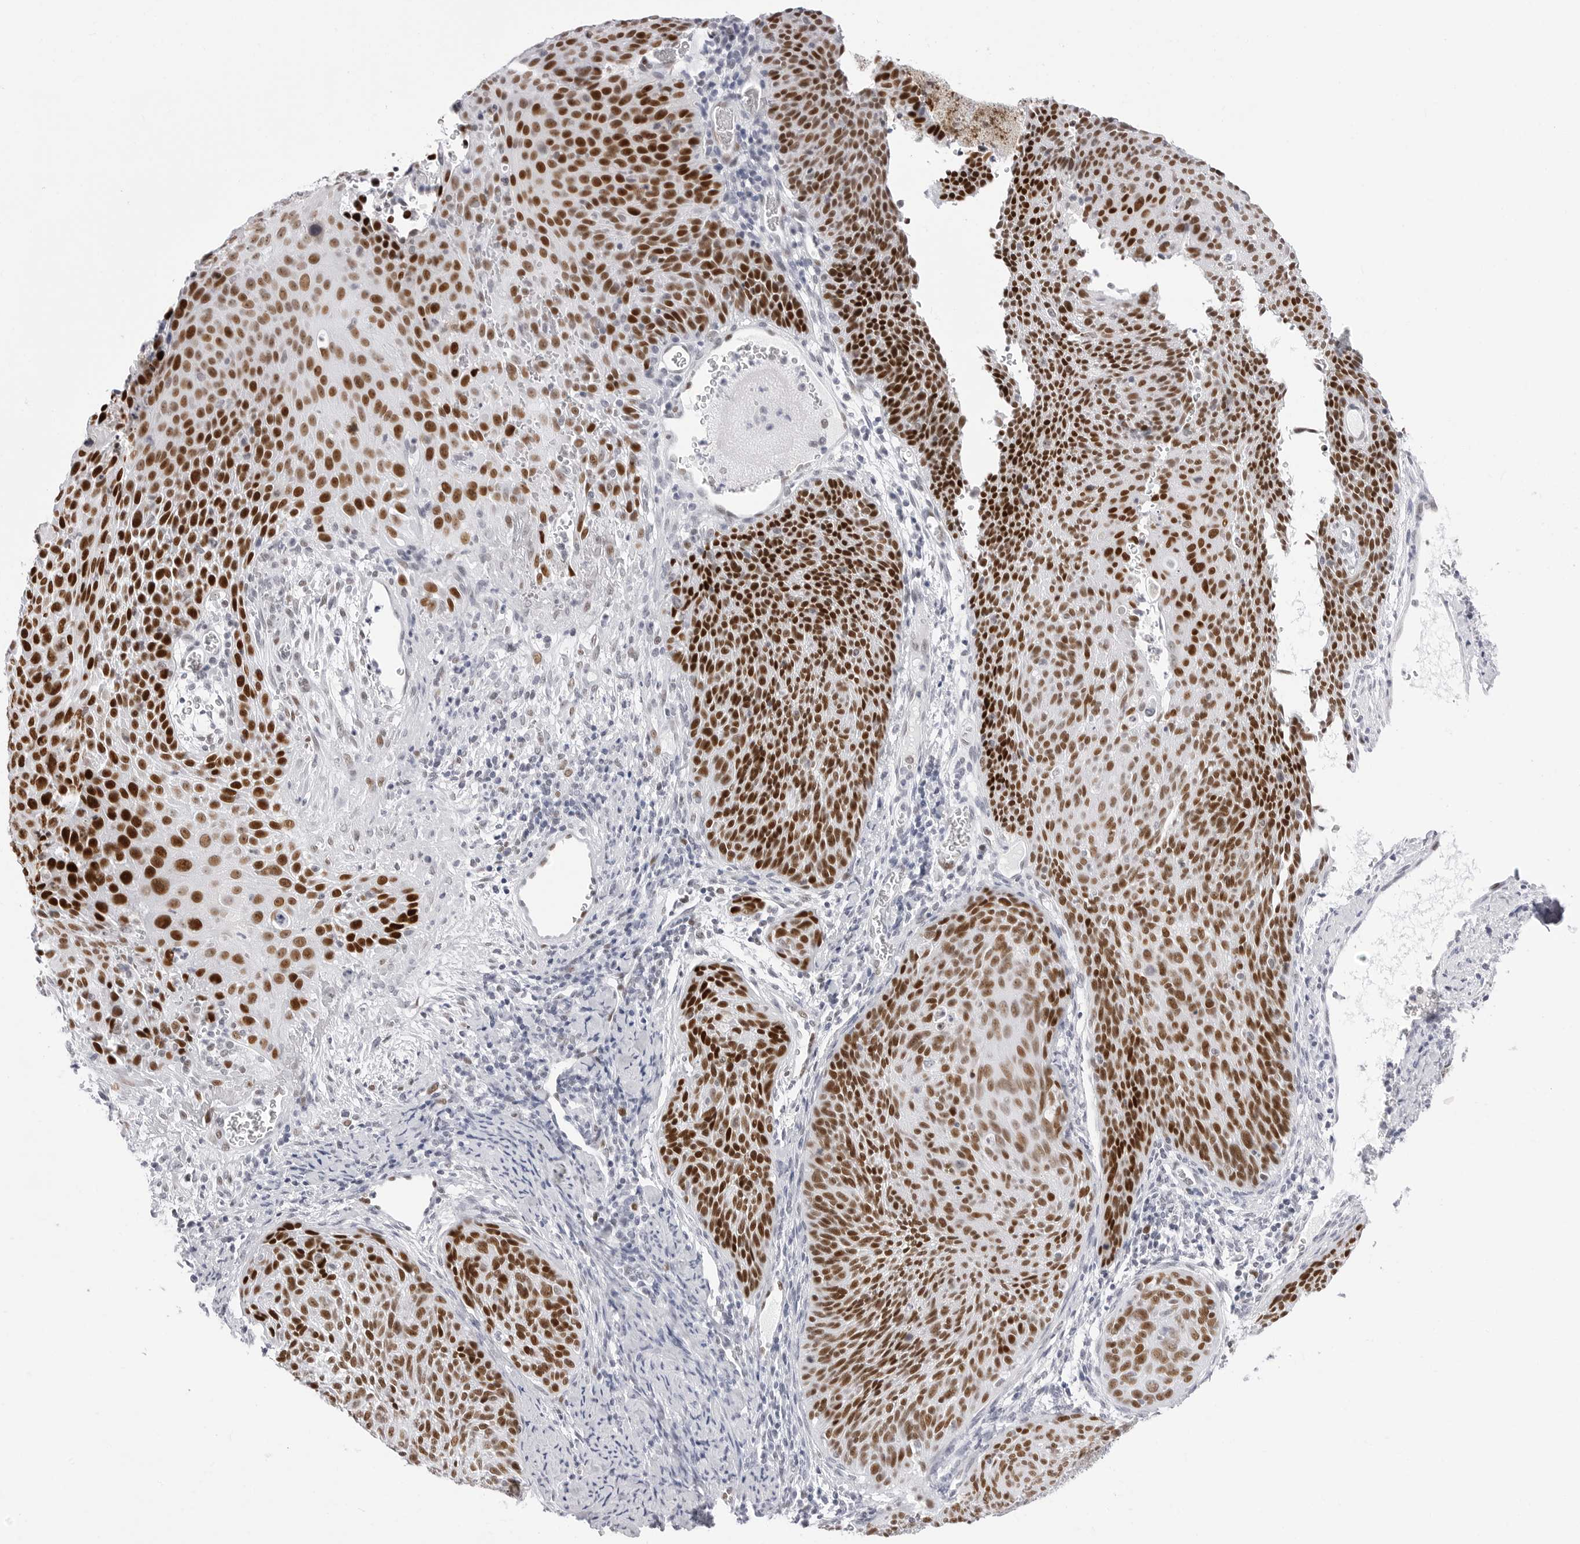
{"staining": {"intensity": "strong", "quantity": ">75%", "location": "nuclear"}, "tissue": "cervical cancer", "cell_type": "Tumor cells", "image_type": "cancer", "snomed": [{"axis": "morphology", "description": "Squamous cell carcinoma, NOS"}, {"axis": "topography", "description": "Cervix"}], "caption": "An image of cervical cancer (squamous cell carcinoma) stained for a protein shows strong nuclear brown staining in tumor cells.", "gene": "NASP", "patient": {"sex": "female", "age": 55}}